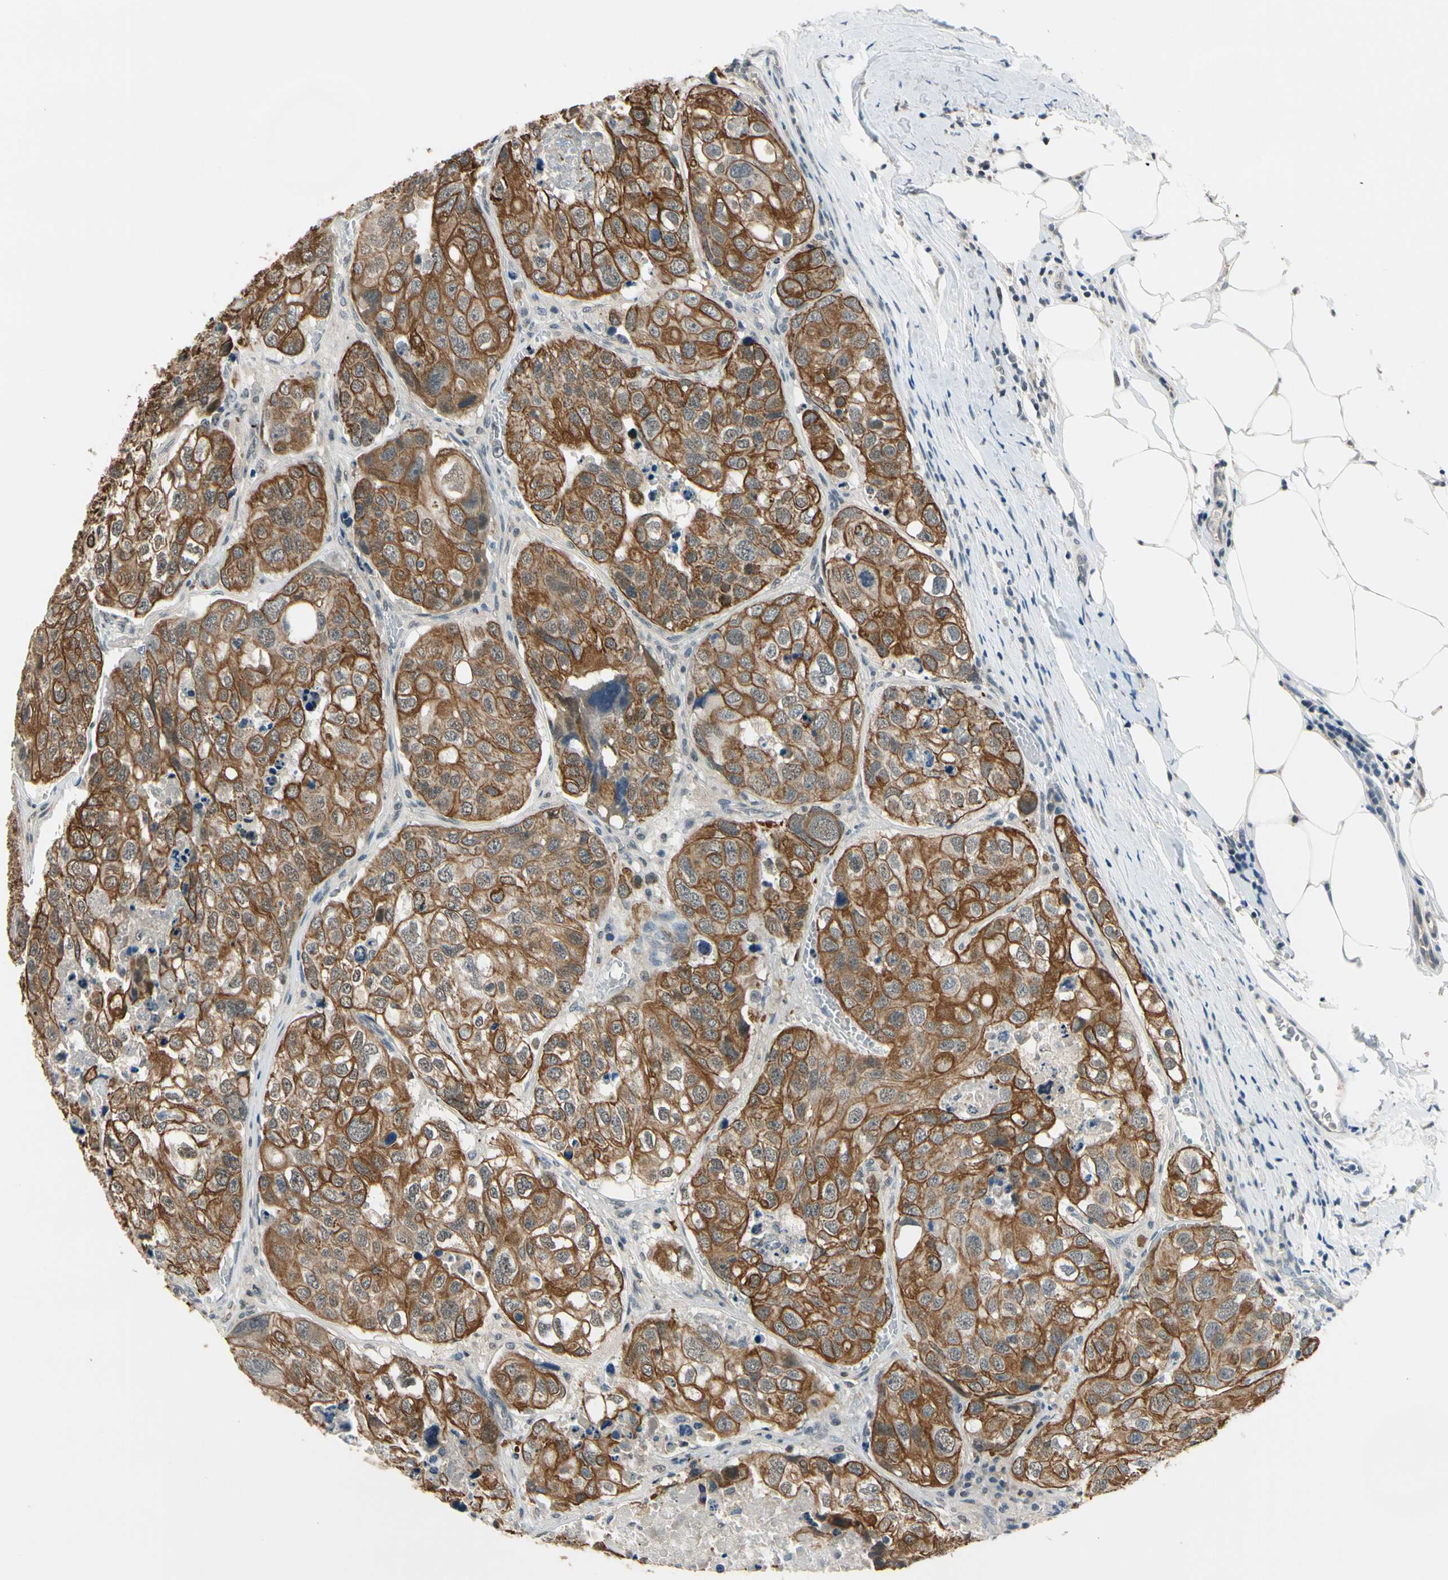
{"staining": {"intensity": "strong", "quantity": ">75%", "location": "cytoplasmic/membranous"}, "tissue": "urothelial cancer", "cell_type": "Tumor cells", "image_type": "cancer", "snomed": [{"axis": "morphology", "description": "Urothelial carcinoma, High grade"}, {"axis": "topography", "description": "Lymph node"}, {"axis": "topography", "description": "Urinary bladder"}], "caption": "This micrograph exhibits urothelial cancer stained with immunohistochemistry to label a protein in brown. The cytoplasmic/membranous of tumor cells show strong positivity for the protein. Nuclei are counter-stained blue.", "gene": "TAF12", "patient": {"sex": "male", "age": 51}}